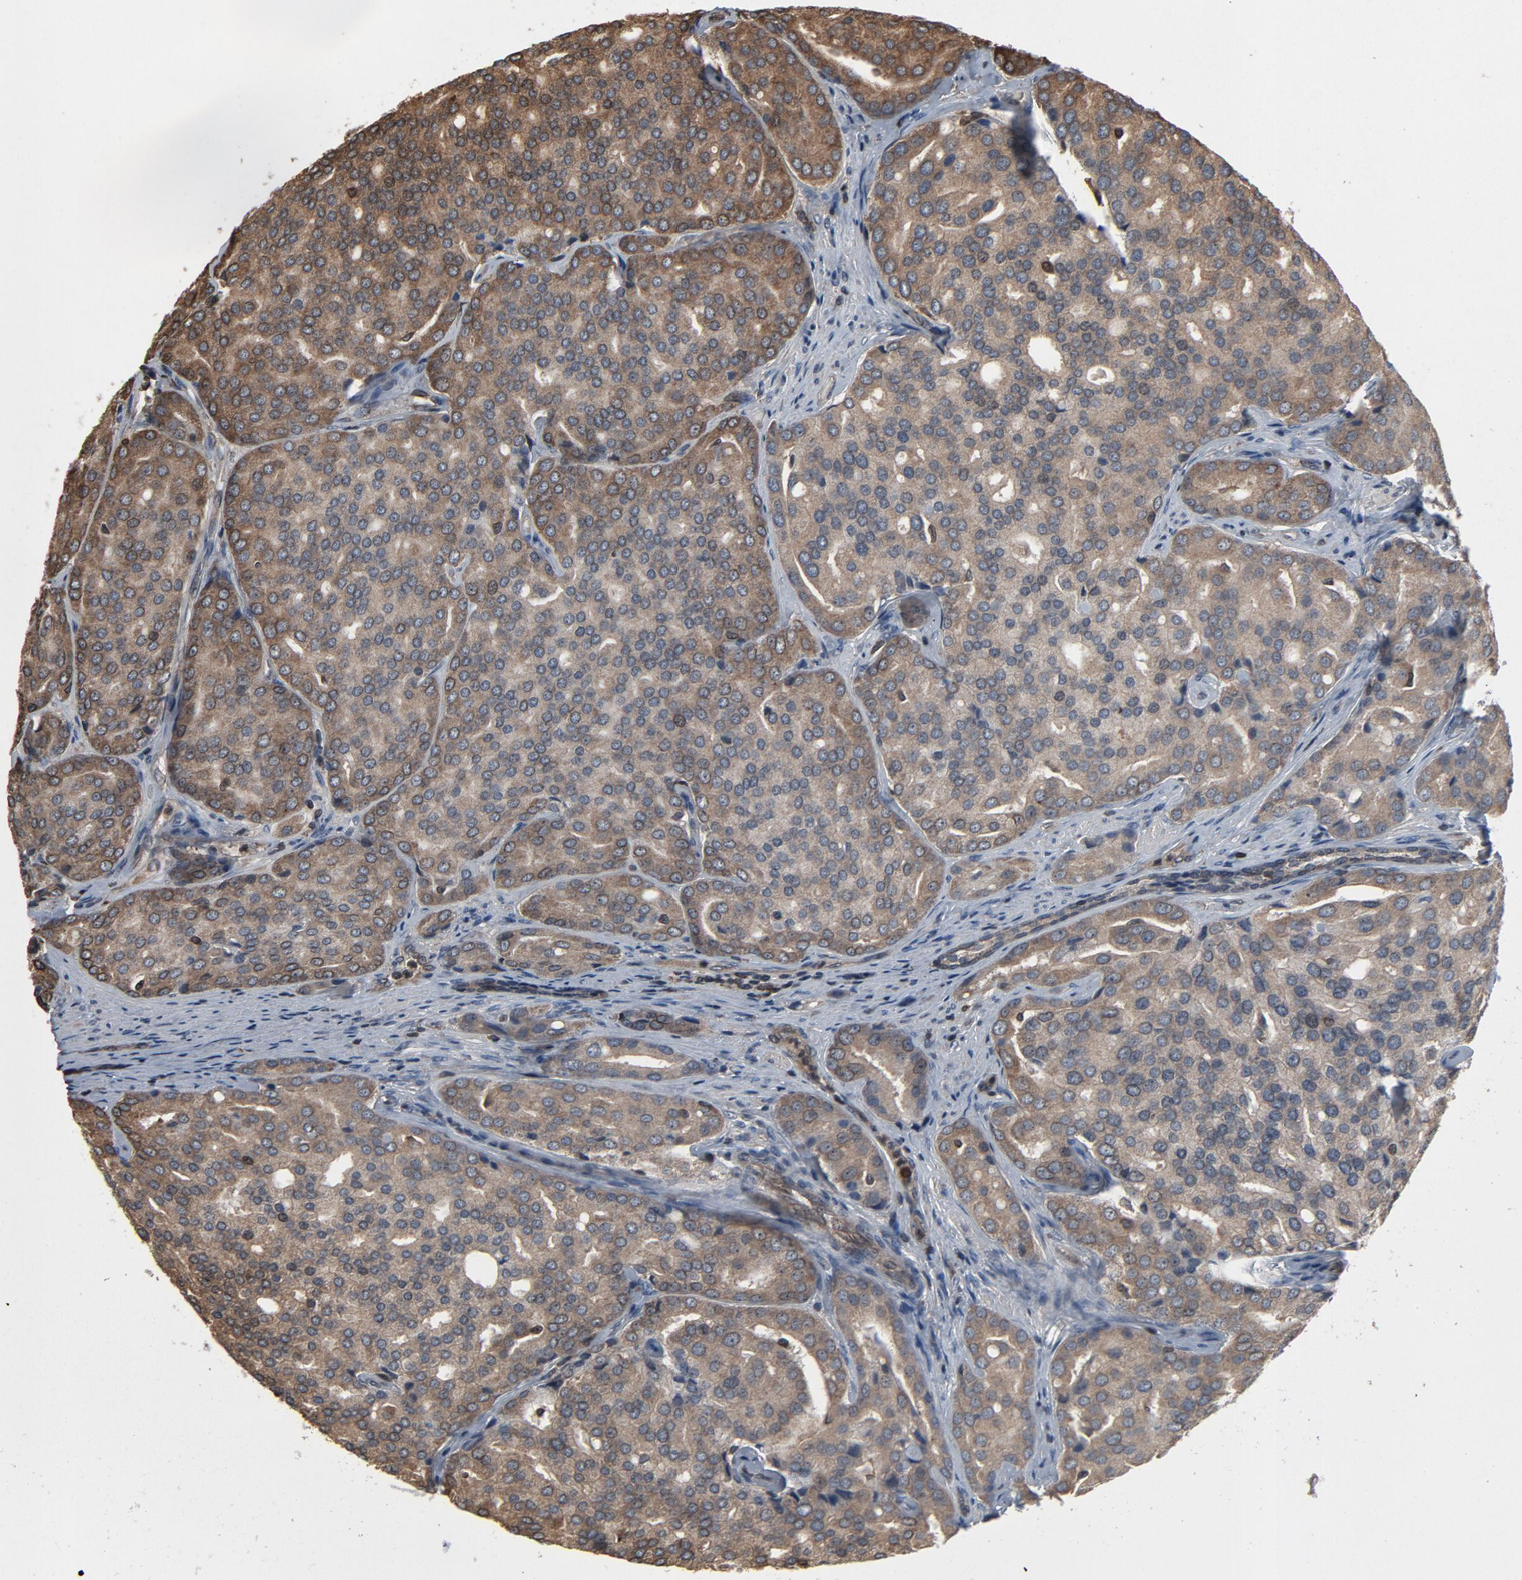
{"staining": {"intensity": "weak", "quantity": "<25%", "location": "cytoplasmic/membranous,nuclear"}, "tissue": "prostate cancer", "cell_type": "Tumor cells", "image_type": "cancer", "snomed": [{"axis": "morphology", "description": "Adenocarcinoma, High grade"}, {"axis": "topography", "description": "Prostate"}], "caption": "A photomicrograph of prostate cancer stained for a protein shows no brown staining in tumor cells. The staining is performed using DAB (3,3'-diaminobenzidine) brown chromogen with nuclei counter-stained in using hematoxylin.", "gene": "UBE2D1", "patient": {"sex": "male", "age": 64}}